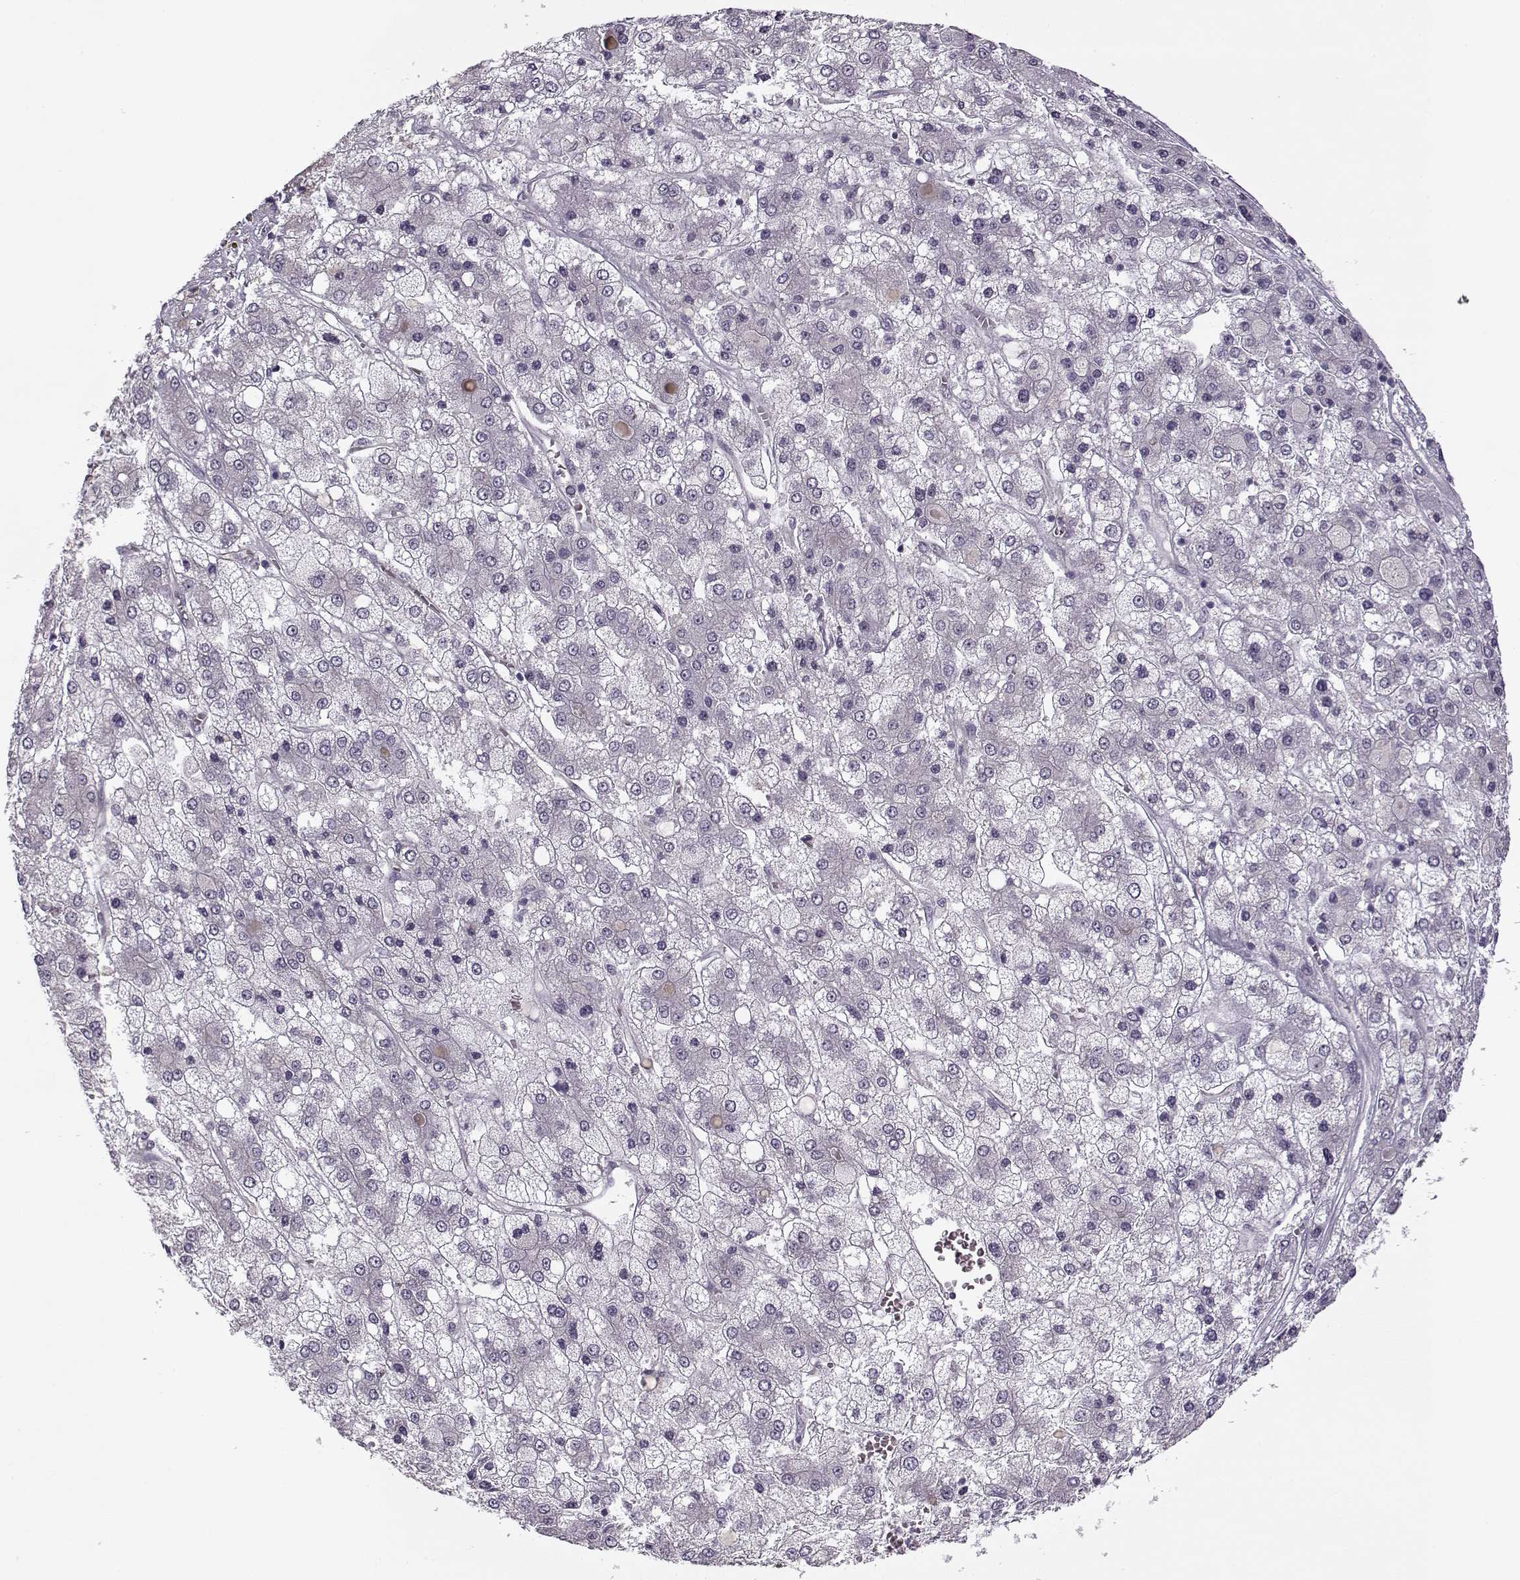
{"staining": {"intensity": "negative", "quantity": "none", "location": "none"}, "tissue": "liver cancer", "cell_type": "Tumor cells", "image_type": "cancer", "snomed": [{"axis": "morphology", "description": "Carcinoma, Hepatocellular, NOS"}, {"axis": "topography", "description": "Liver"}], "caption": "IHC of human liver hepatocellular carcinoma exhibits no expression in tumor cells.", "gene": "PNMT", "patient": {"sex": "male", "age": 73}}